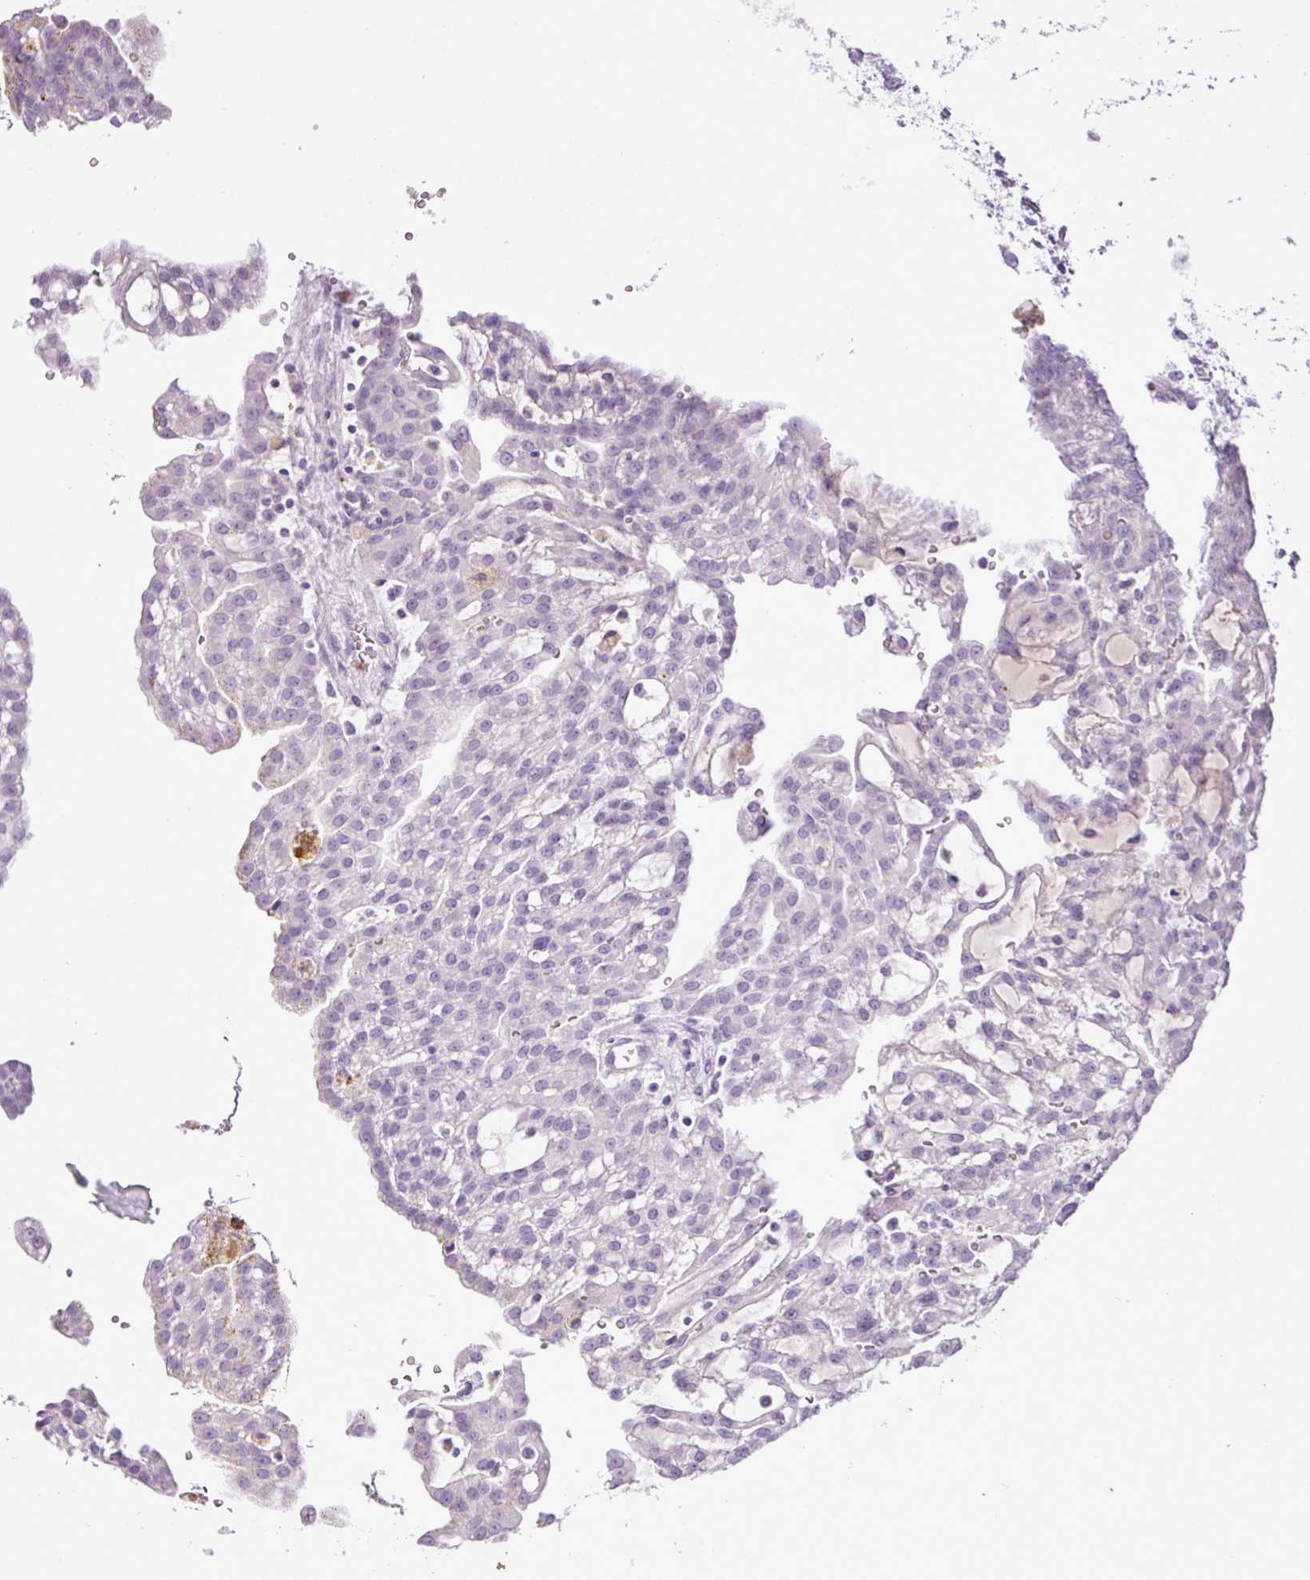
{"staining": {"intensity": "negative", "quantity": "none", "location": "none"}, "tissue": "renal cancer", "cell_type": "Tumor cells", "image_type": "cancer", "snomed": [{"axis": "morphology", "description": "Adenocarcinoma, NOS"}, {"axis": "topography", "description": "Kidney"}], "caption": "This is a histopathology image of immunohistochemistry staining of adenocarcinoma (renal), which shows no positivity in tumor cells.", "gene": "HTR3E", "patient": {"sex": "male", "age": 63}}